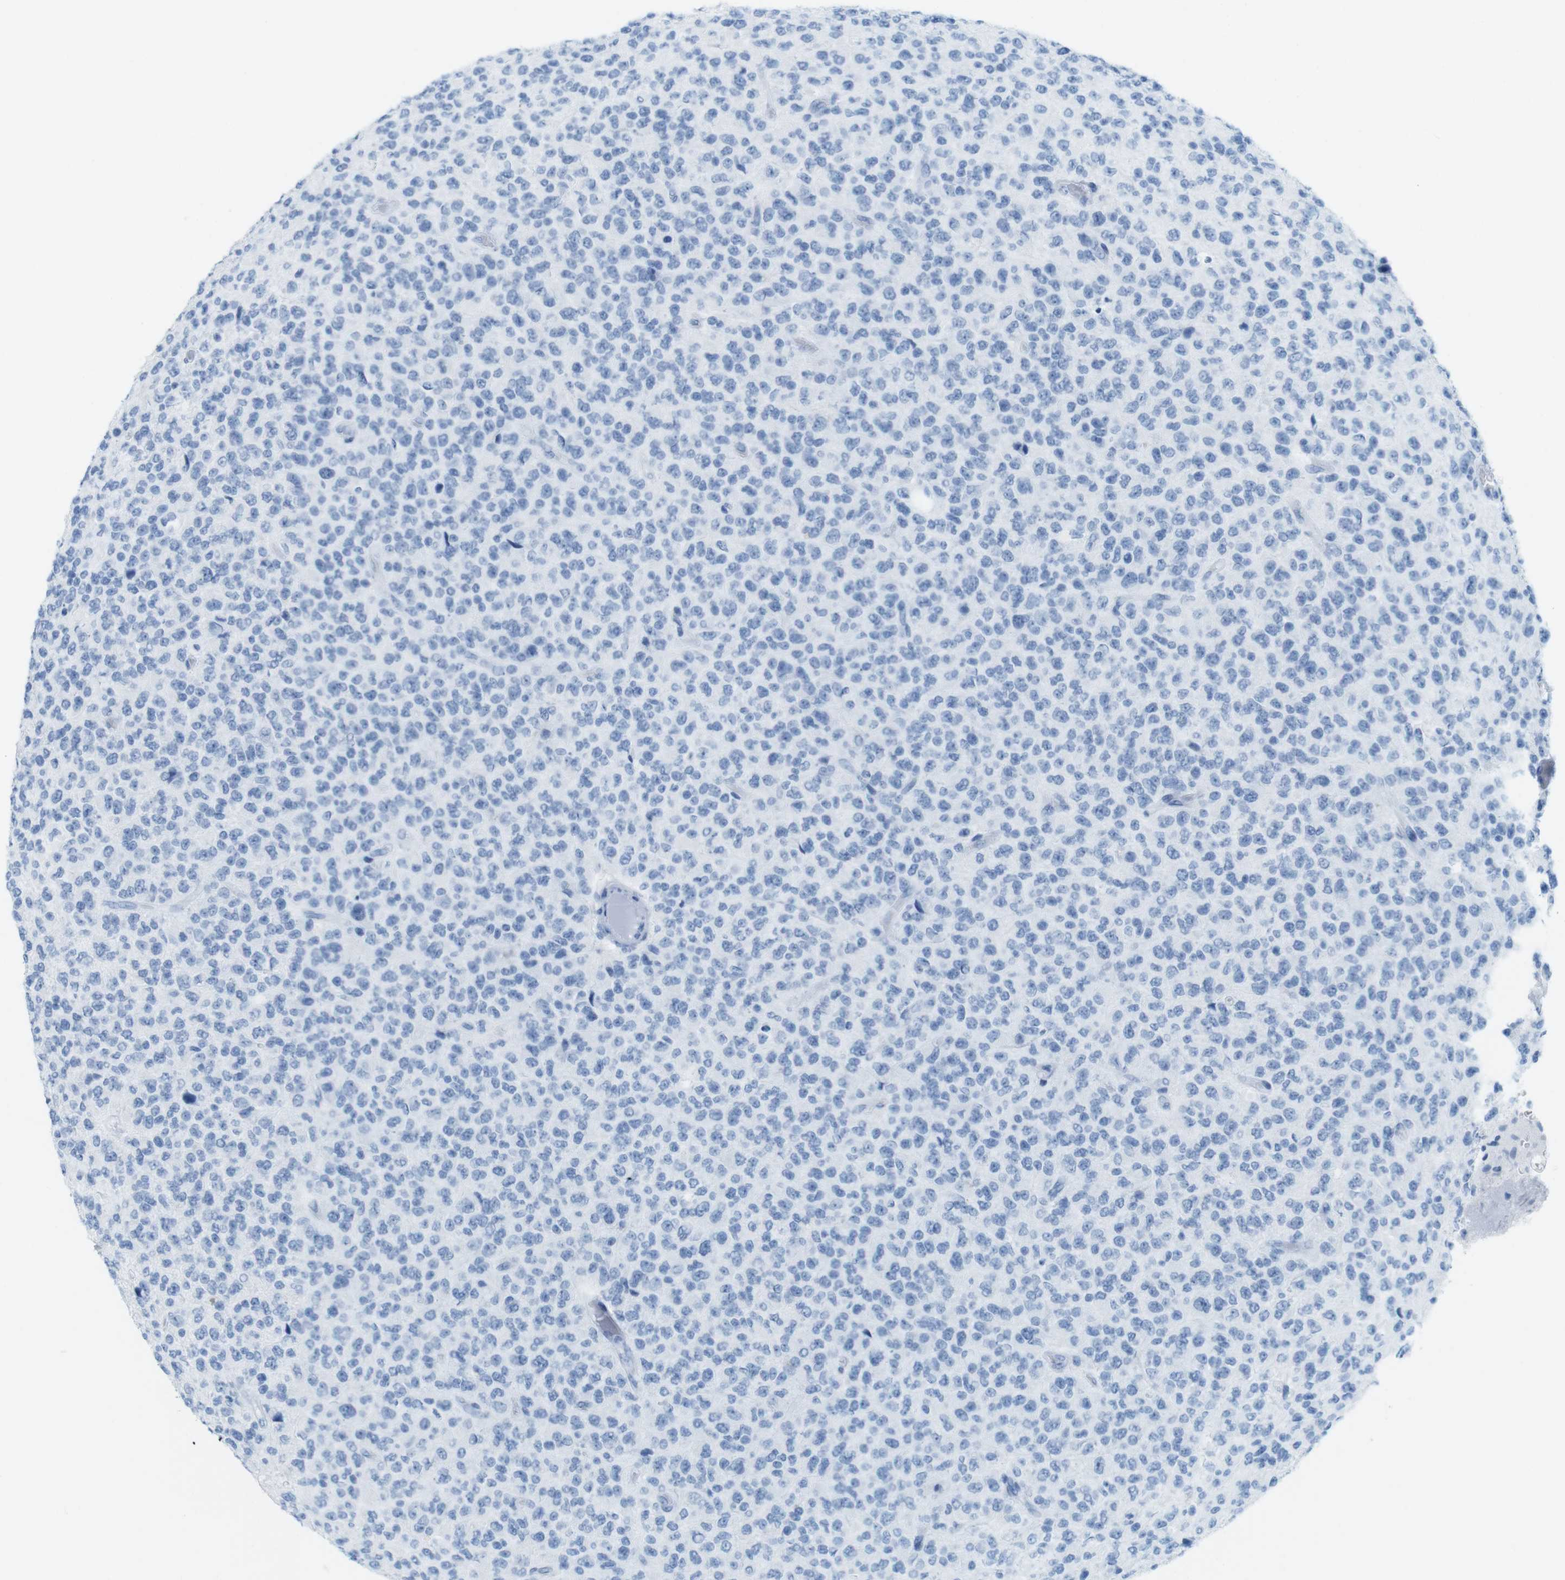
{"staining": {"intensity": "negative", "quantity": "none", "location": "none"}, "tissue": "glioma", "cell_type": "Tumor cells", "image_type": "cancer", "snomed": [{"axis": "morphology", "description": "Glioma, malignant, High grade"}, {"axis": "topography", "description": "pancreas cauda"}], "caption": "IHC histopathology image of neoplastic tissue: human high-grade glioma (malignant) stained with DAB reveals no significant protein staining in tumor cells.", "gene": "TNNT2", "patient": {"sex": "male", "age": 60}}